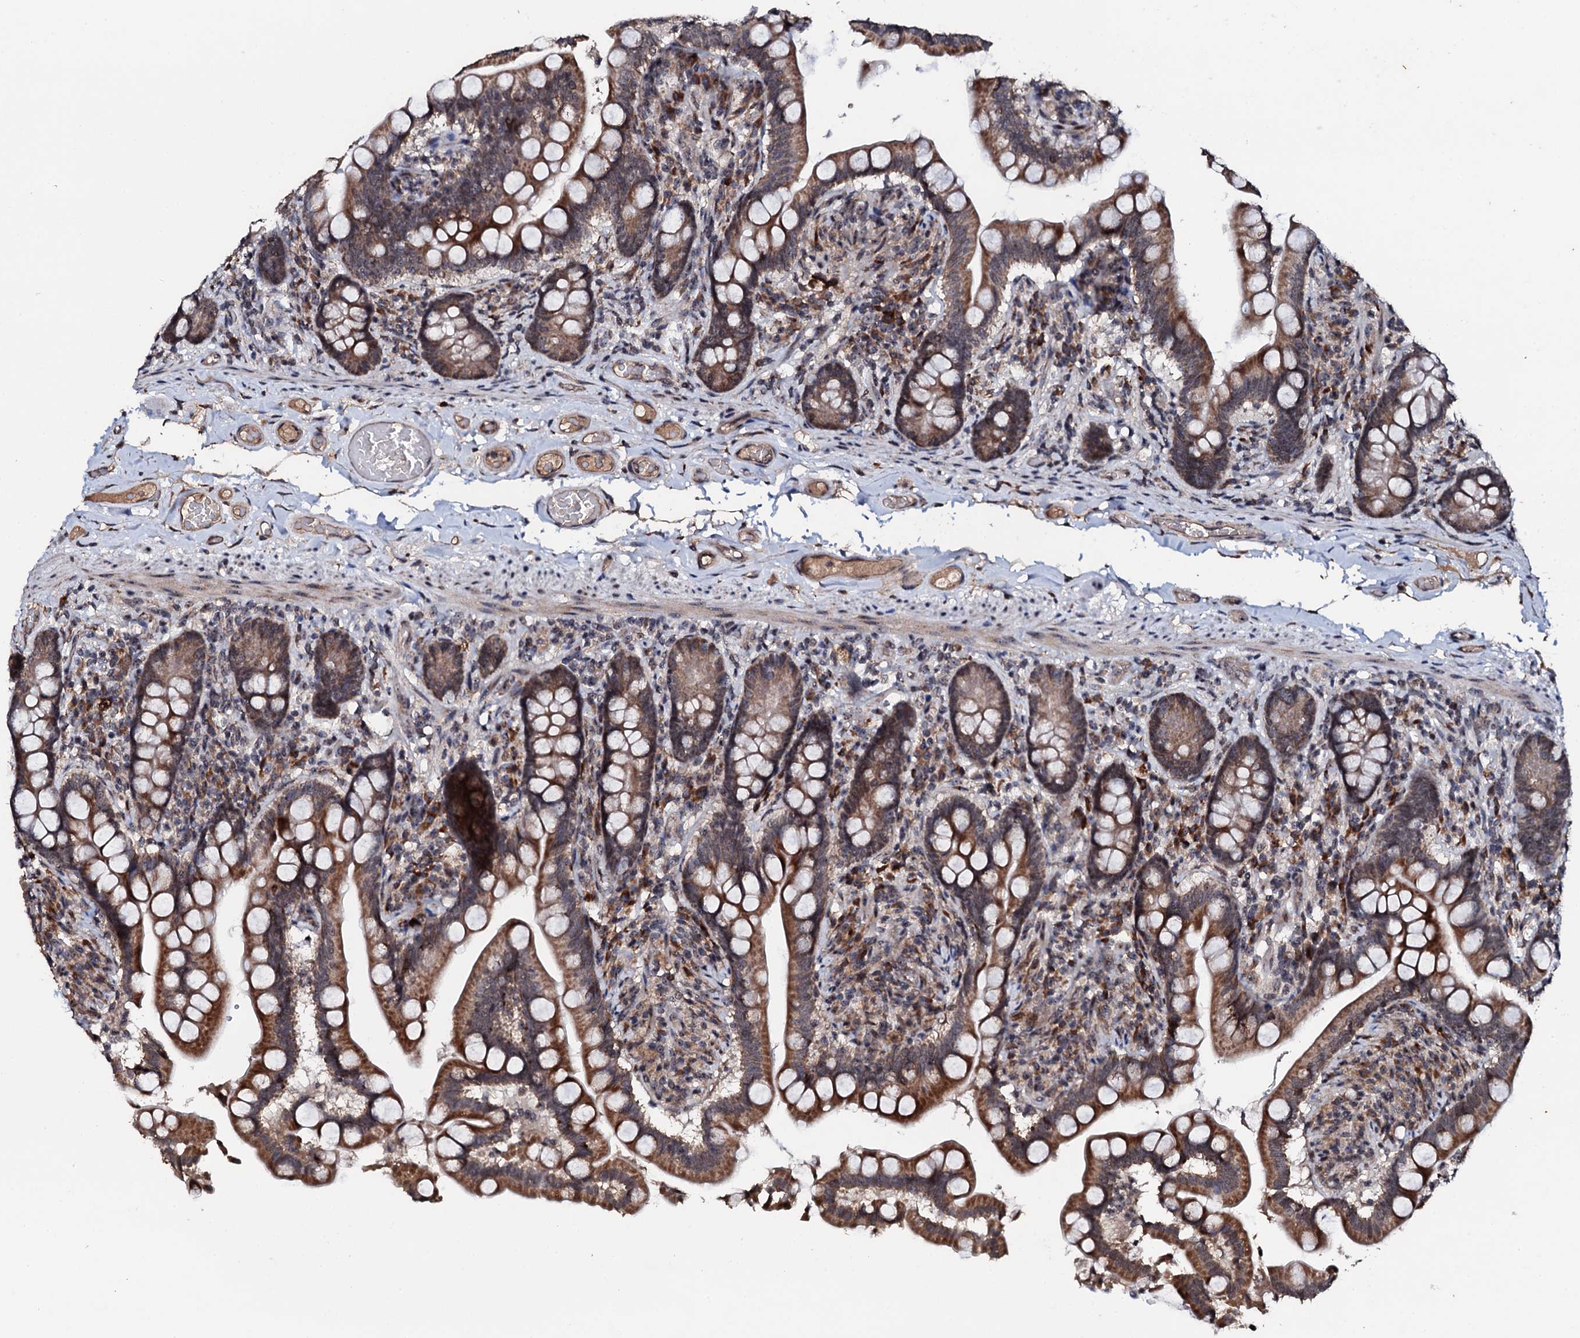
{"staining": {"intensity": "moderate", "quantity": ">75%", "location": "cytoplasmic/membranous"}, "tissue": "small intestine", "cell_type": "Glandular cells", "image_type": "normal", "snomed": [{"axis": "morphology", "description": "Normal tissue, NOS"}, {"axis": "topography", "description": "Small intestine"}], "caption": "A medium amount of moderate cytoplasmic/membranous positivity is identified in about >75% of glandular cells in normal small intestine. The protein is shown in brown color, while the nuclei are stained blue.", "gene": "FAM111A", "patient": {"sex": "female", "age": 64}}